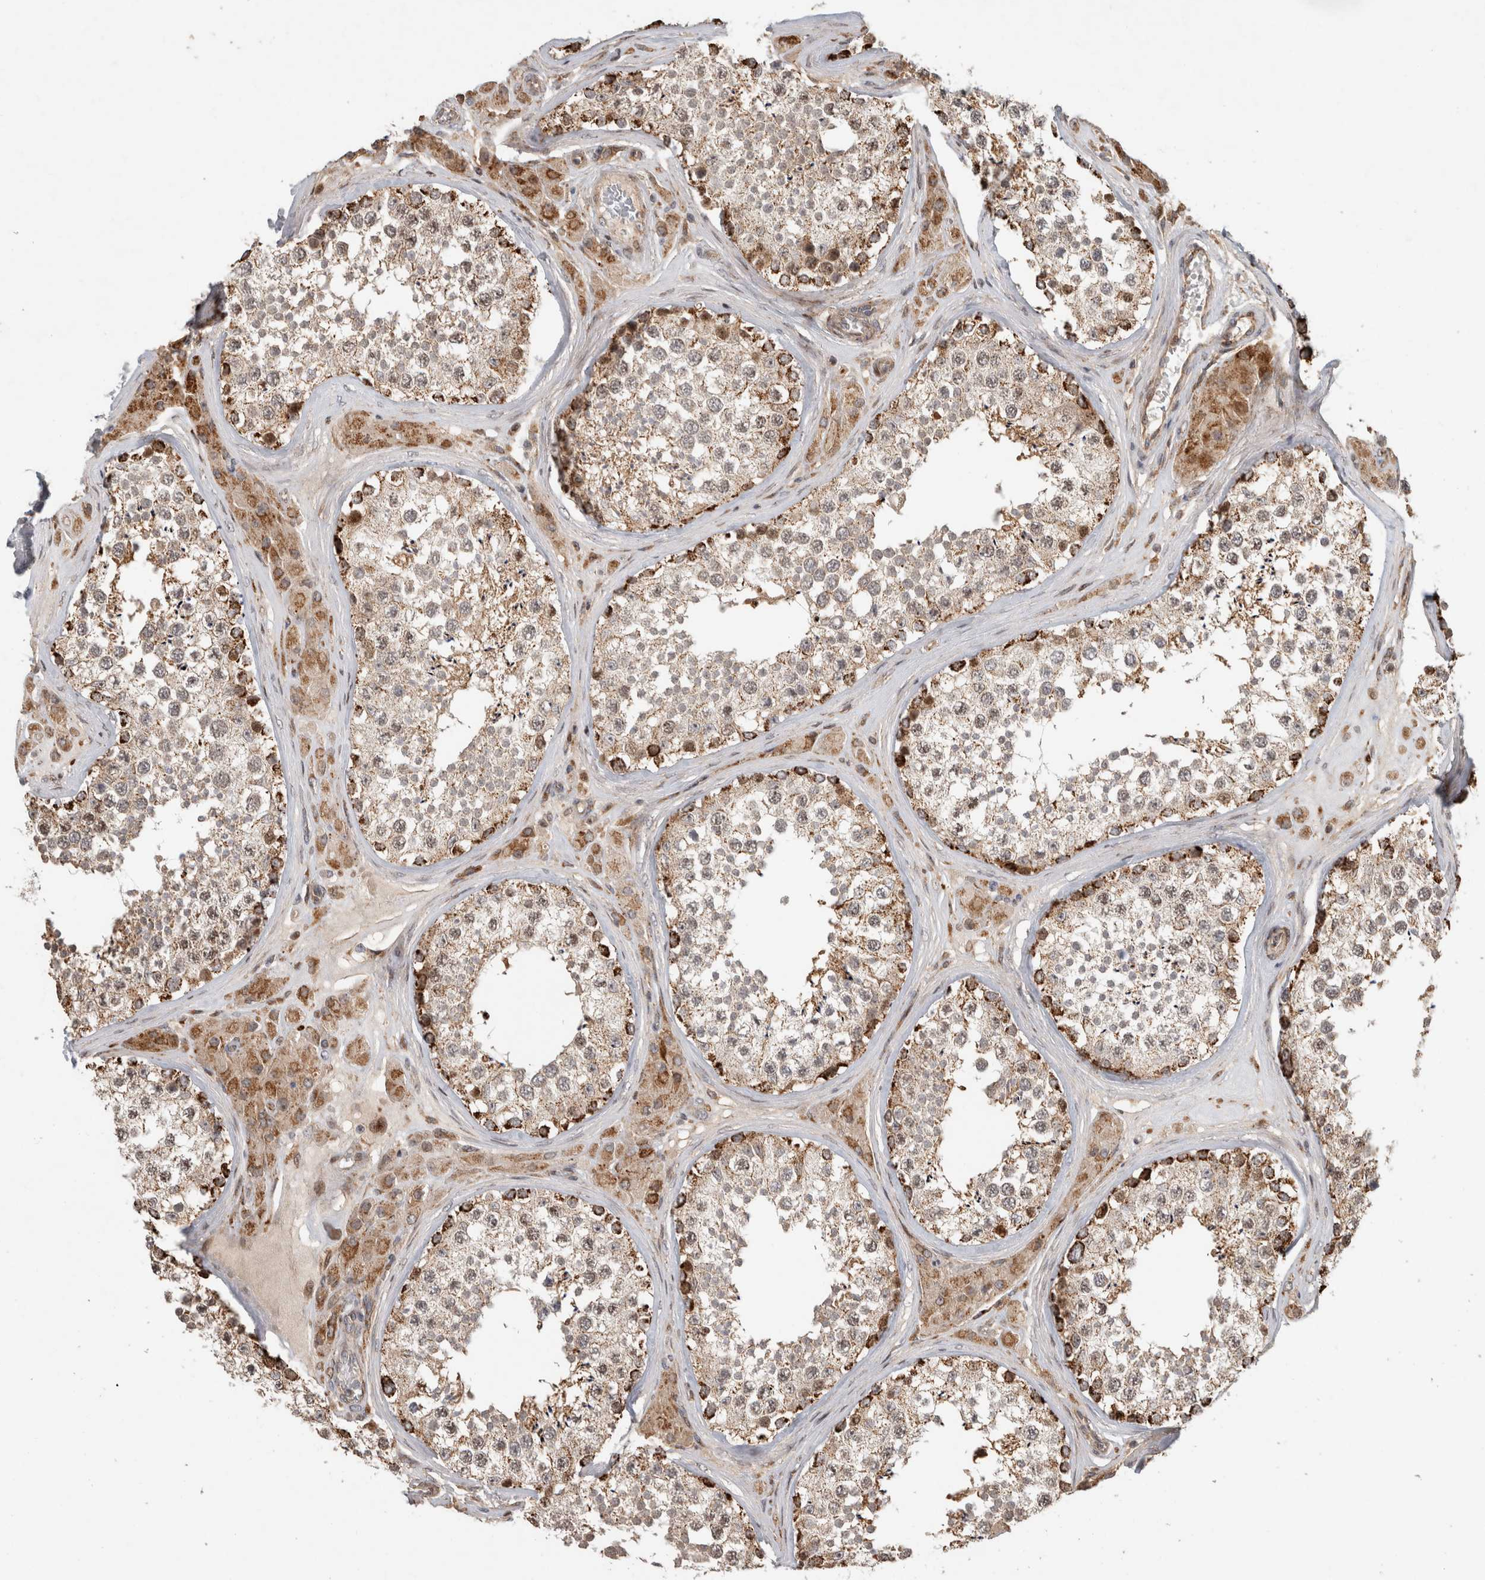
{"staining": {"intensity": "moderate", "quantity": ">75%", "location": "cytoplasmic/membranous,nuclear"}, "tissue": "testis", "cell_type": "Cells in seminiferous ducts", "image_type": "normal", "snomed": [{"axis": "morphology", "description": "Normal tissue, NOS"}, {"axis": "topography", "description": "Testis"}], "caption": "Protein staining of unremarkable testis shows moderate cytoplasmic/membranous,nuclear positivity in approximately >75% of cells in seminiferous ducts. (DAB = brown stain, brightfield microscopy at high magnification).", "gene": "INSRR", "patient": {"sex": "male", "age": 46}}